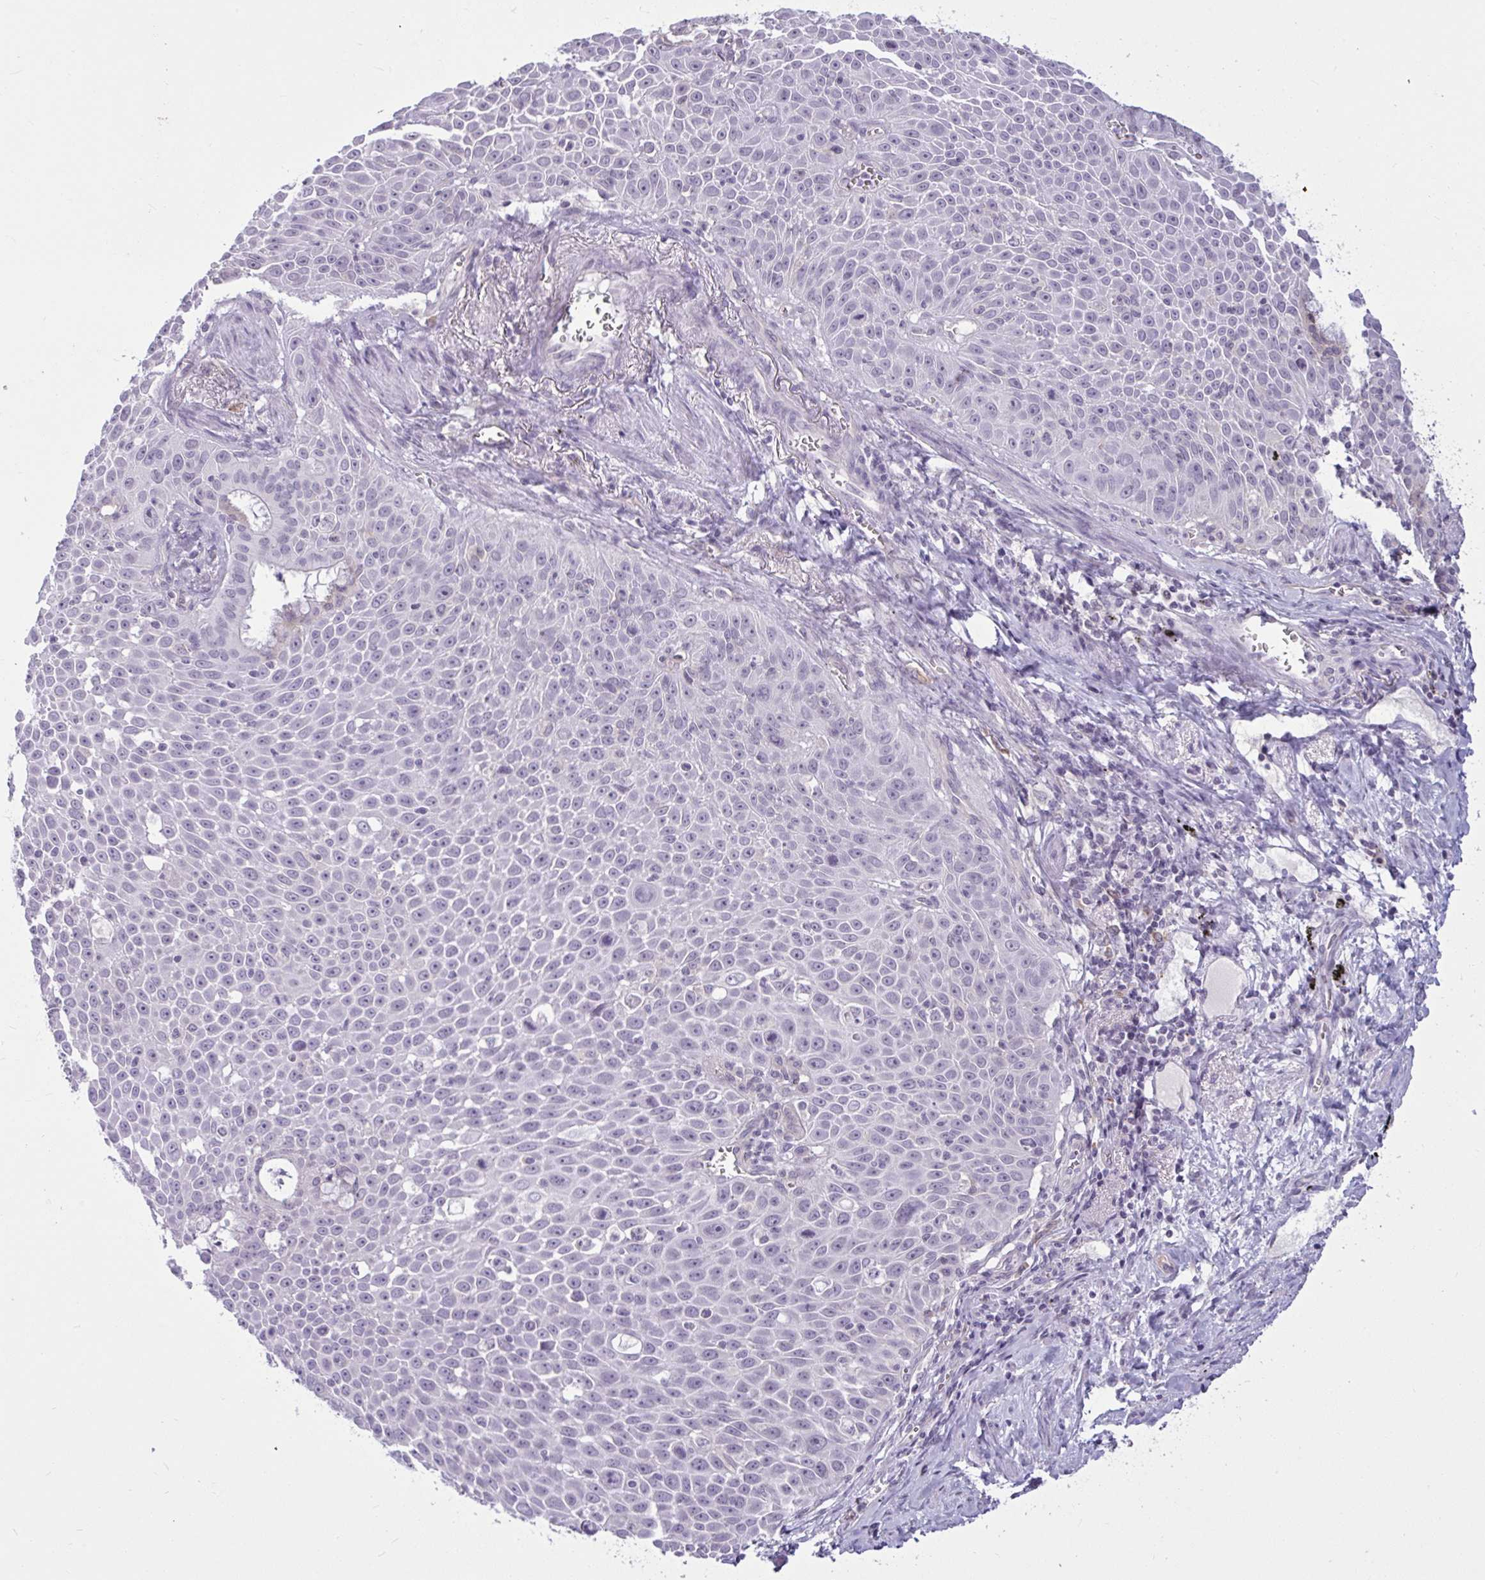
{"staining": {"intensity": "negative", "quantity": "none", "location": "none"}, "tissue": "lung cancer", "cell_type": "Tumor cells", "image_type": "cancer", "snomed": [{"axis": "morphology", "description": "Squamous cell carcinoma, NOS"}, {"axis": "morphology", "description": "Squamous cell carcinoma, metastatic, NOS"}, {"axis": "topography", "description": "Lymph node"}, {"axis": "topography", "description": "Lung"}], "caption": "Tumor cells are negative for brown protein staining in lung cancer (metastatic squamous cell carcinoma).", "gene": "TBC1D4", "patient": {"sex": "female", "age": 62}}